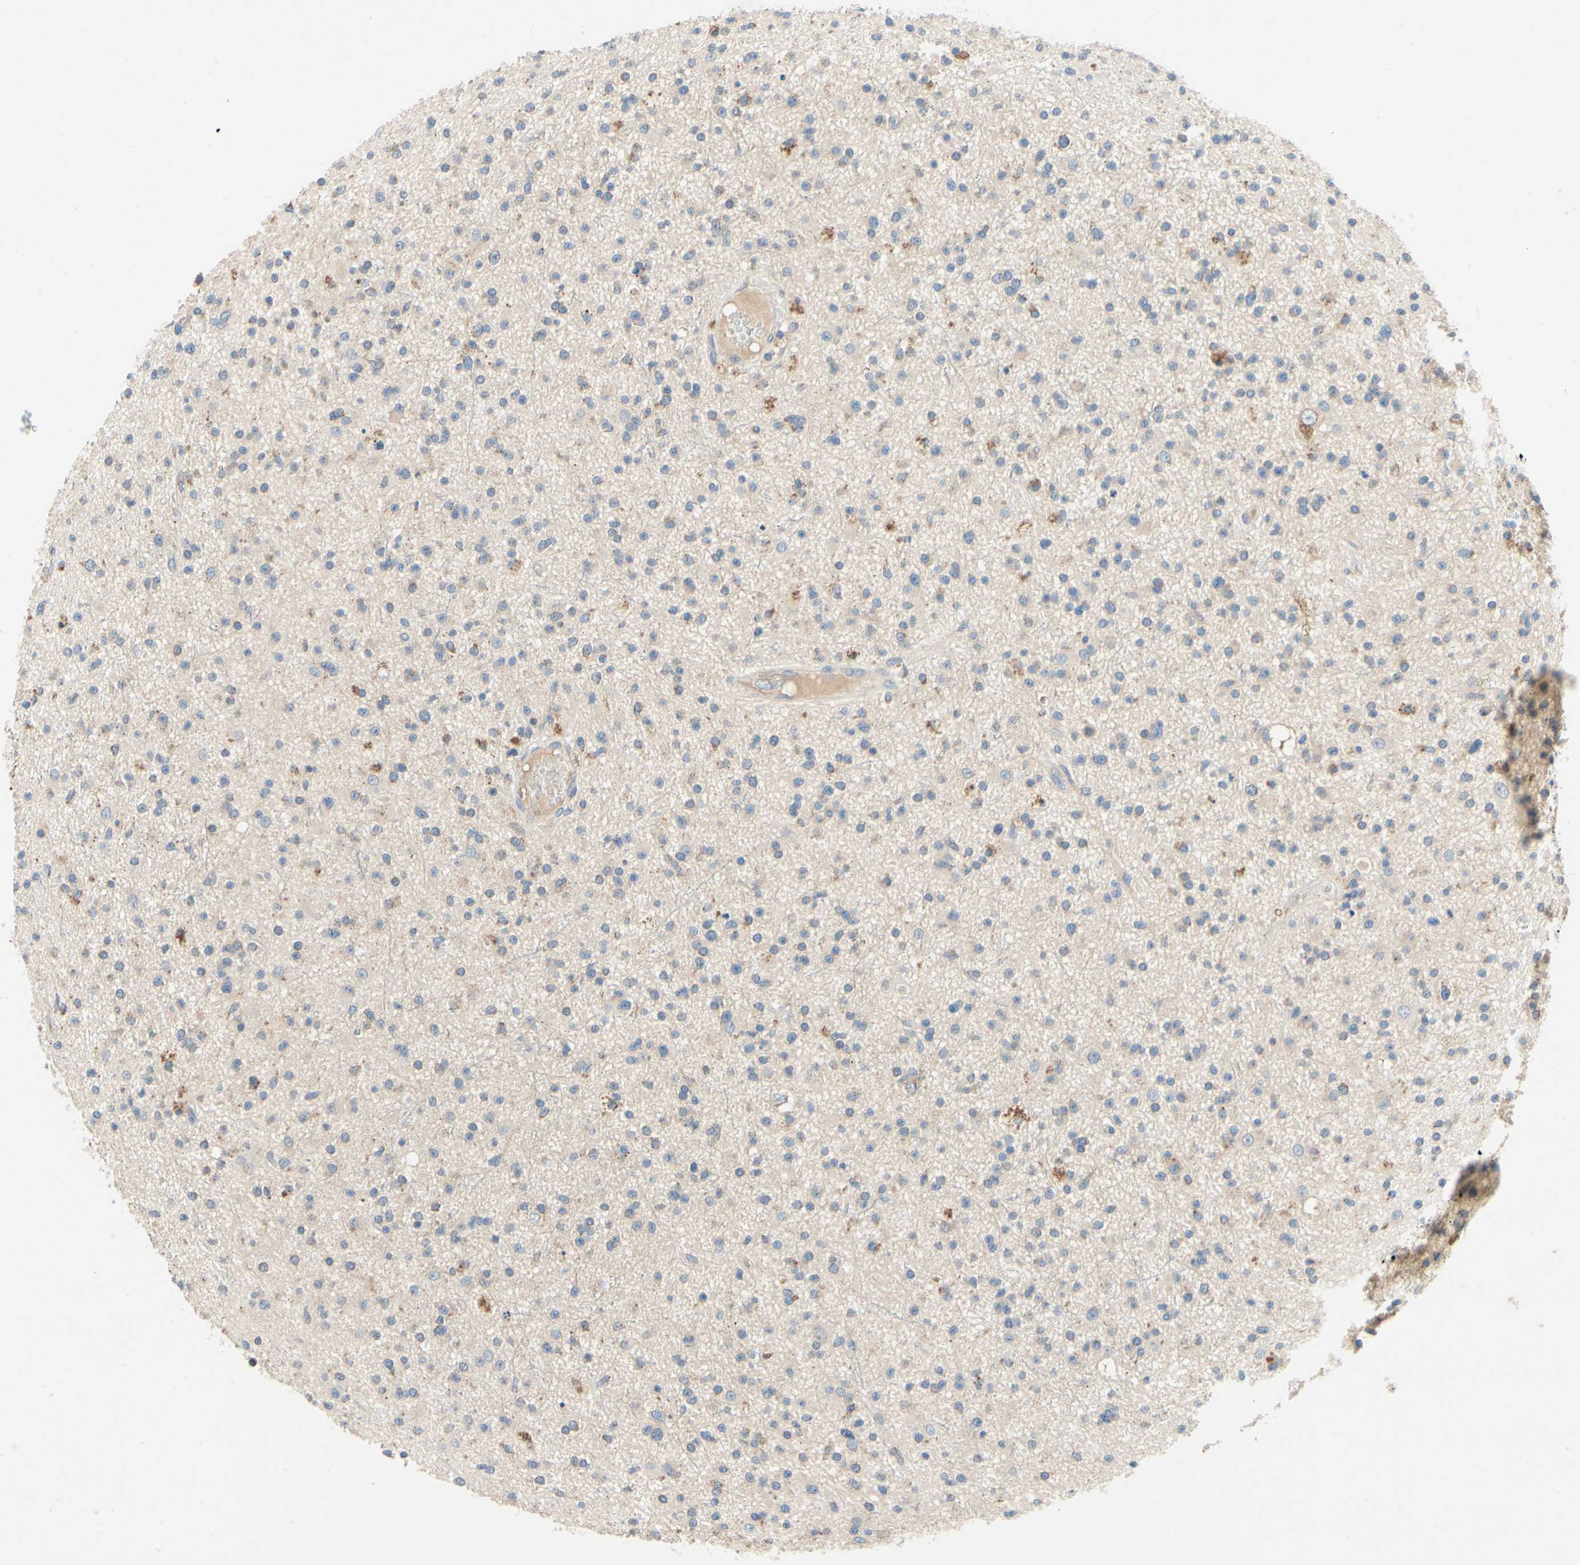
{"staining": {"intensity": "weak", "quantity": "25%-75%", "location": "cytoplasmic/membranous"}, "tissue": "glioma", "cell_type": "Tumor cells", "image_type": "cancer", "snomed": [{"axis": "morphology", "description": "Glioma, malignant, High grade"}, {"axis": "topography", "description": "Brain"}], "caption": "Malignant glioma (high-grade) tissue exhibits weak cytoplasmic/membranous expression in approximately 25%-75% of tumor cells, visualized by immunohistochemistry.", "gene": "KLHDC8B", "patient": {"sex": "male", "age": 33}}